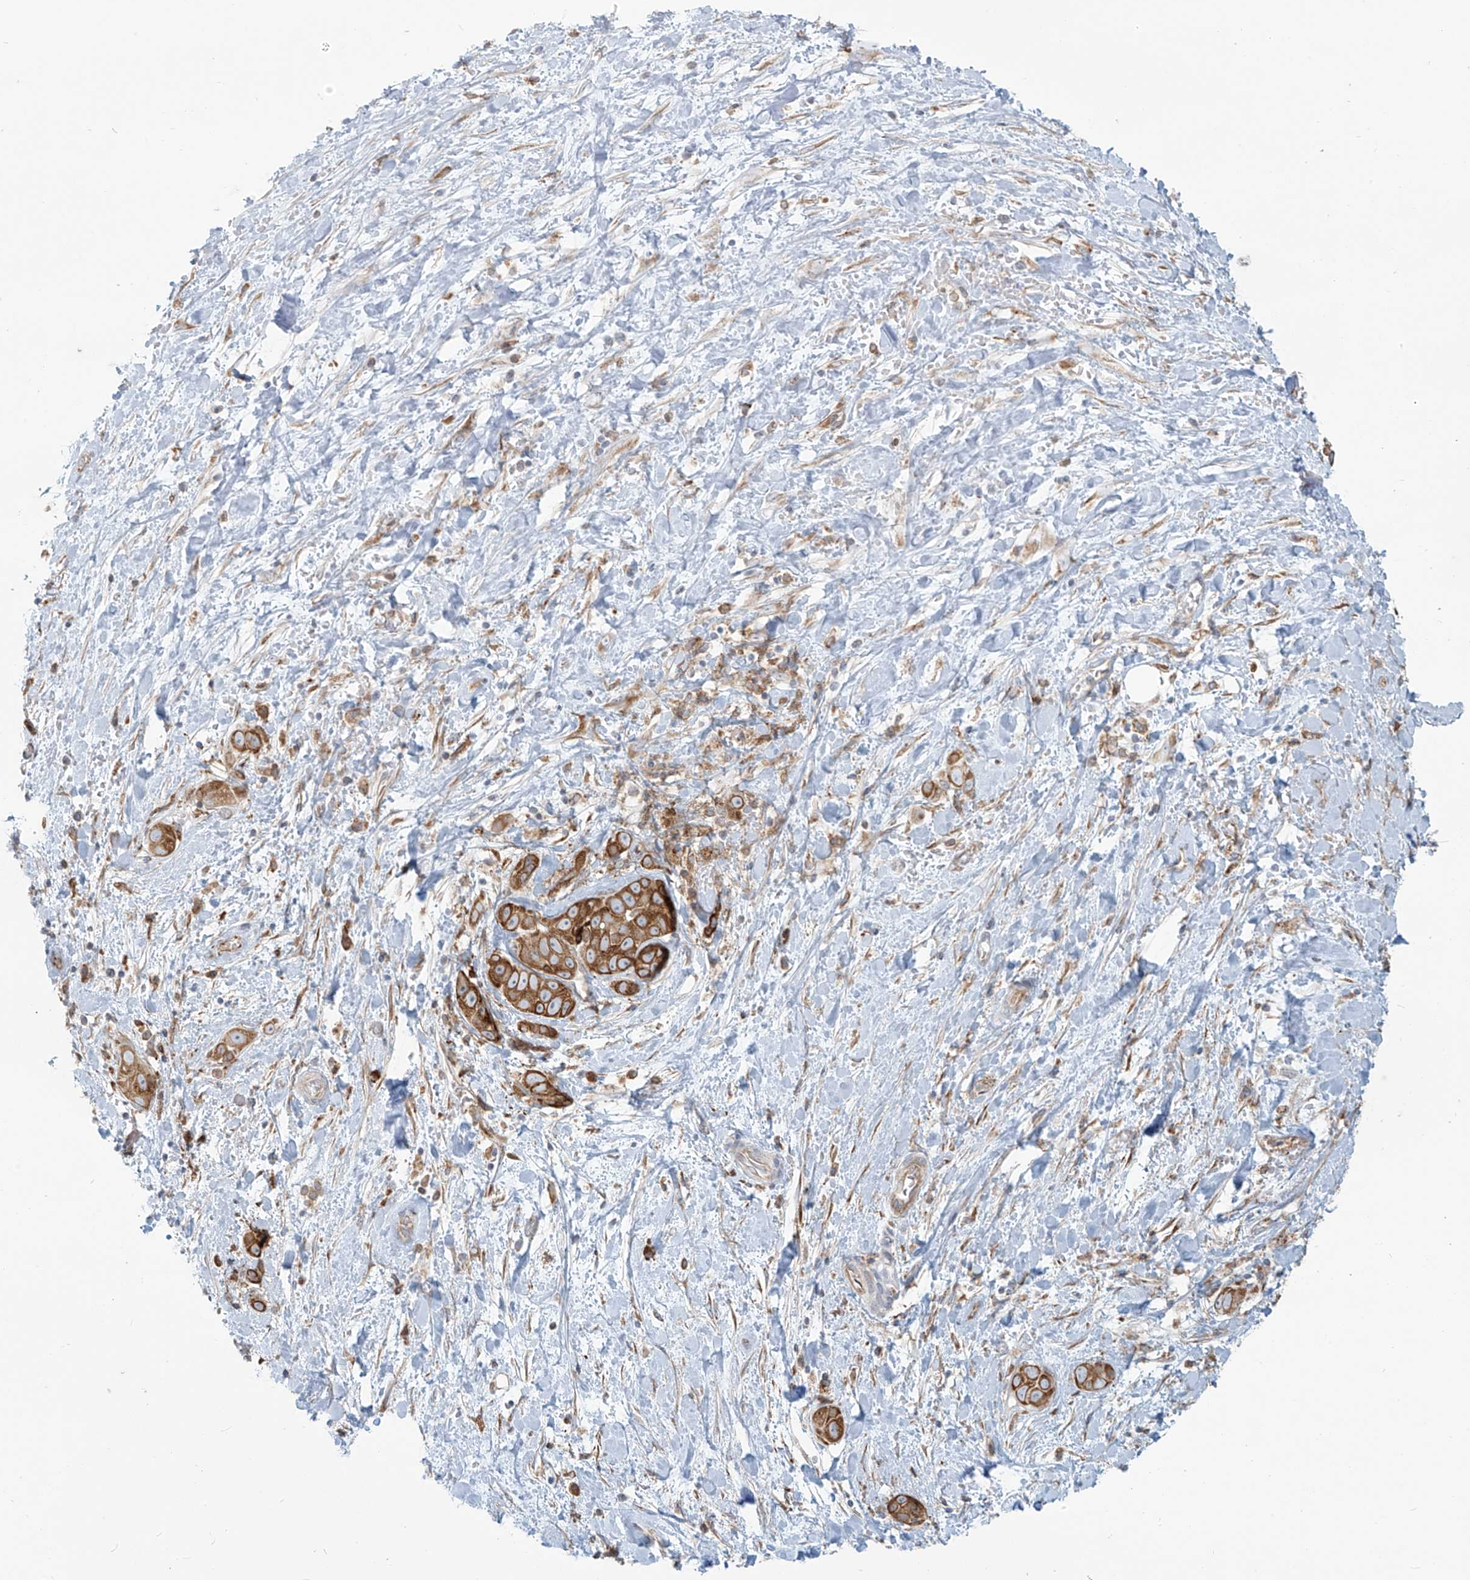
{"staining": {"intensity": "moderate", "quantity": ">75%", "location": "cytoplasmic/membranous"}, "tissue": "liver cancer", "cell_type": "Tumor cells", "image_type": "cancer", "snomed": [{"axis": "morphology", "description": "Cholangiocarcinoma"}, {"axis": "topography", "description": "Liver"}], "caption": "Protein expression by immunohistochemistry (IHC) displays moderate cytoplasmic/membranous expression in approximately >75% of tumor cells in cholangiocarcinoma (liver). The protein of interest is stained brown, and the nuclei are stained in blue (DAB (3,3'-diaminobenzidine) IHC with brightfield microscopy, high magnification).", "gene": "KATNIP", "patient": {"sex": "female", "age": 52}}